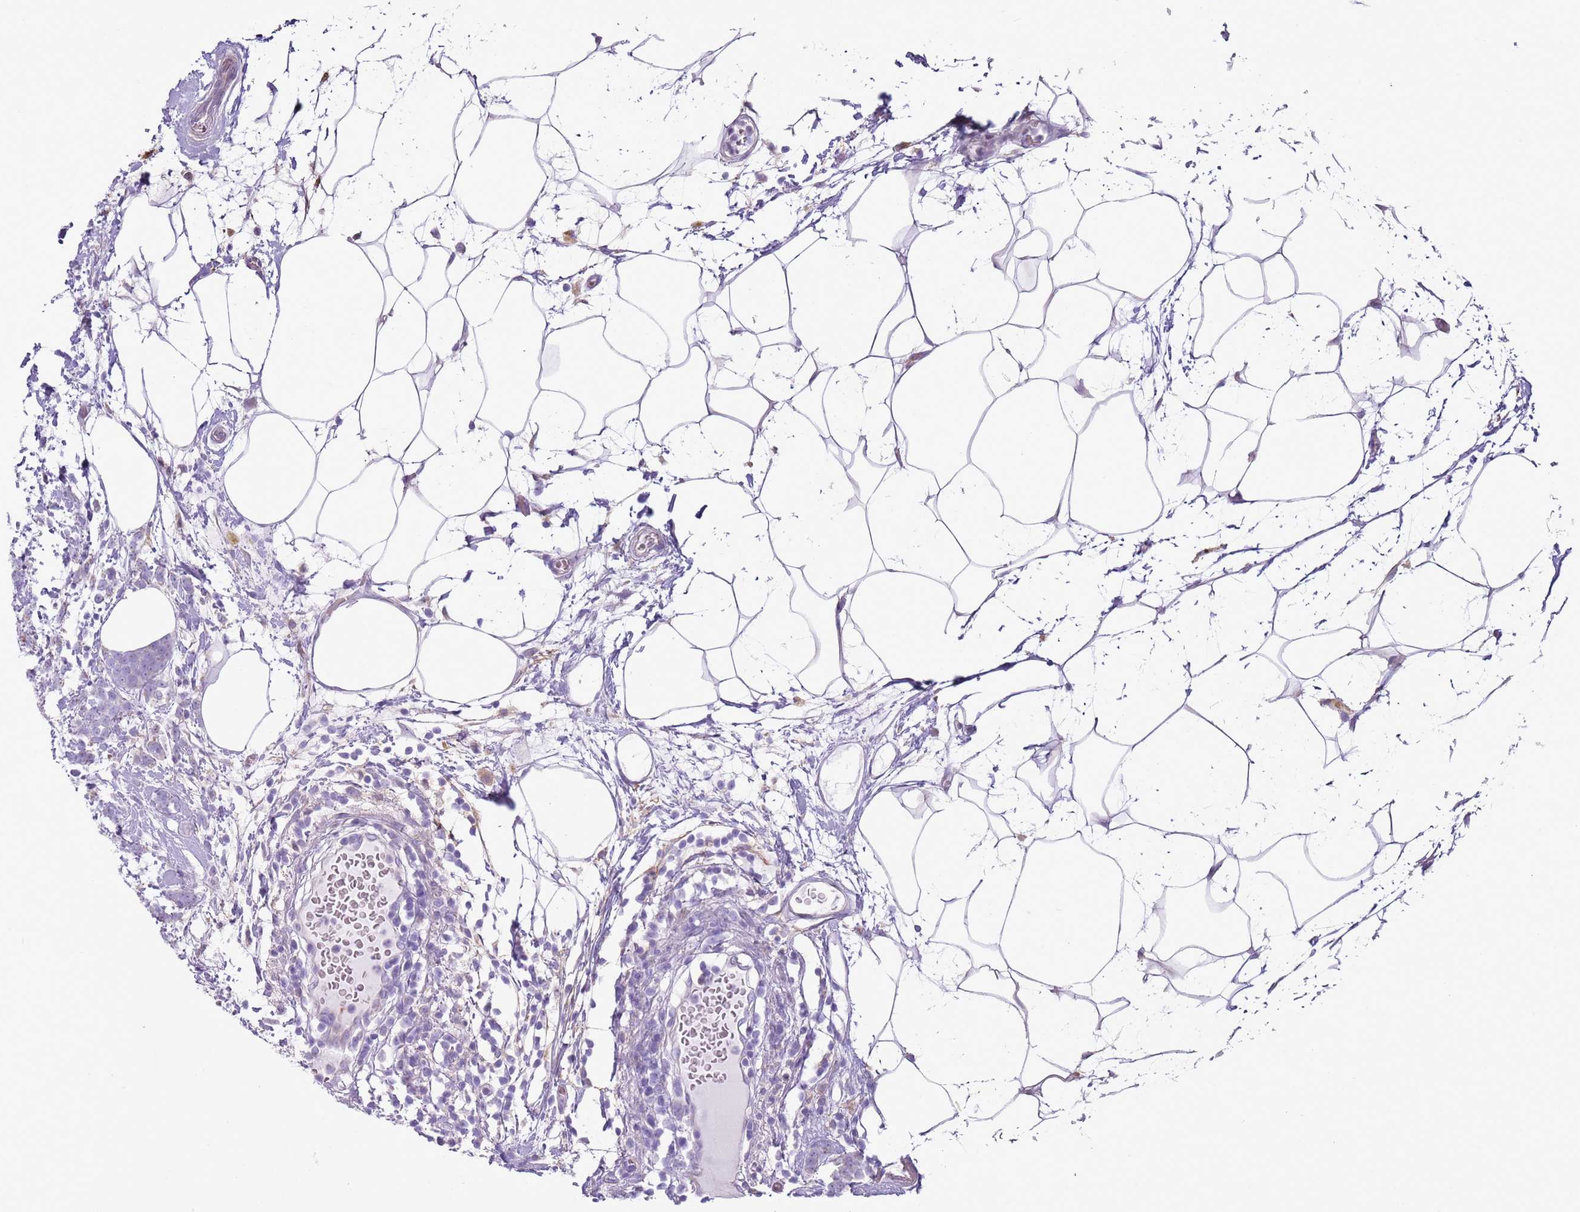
{"staining": {"intensity": "negative", "quantity": "none", "location": "none"}, "tissue": "breast cancer", "cell_type": "Tumor cells", "image_type": "cancer", "snomed": [{"axis": "morphology", "description": "Lobular carcinoma"}, {"axis": "topography", "description": "Breast"}], "caption": "DAB immunohistochemical staining of human lobular carcinoma (breast) reveals no significant expression in tumor cells.", "gene": "OAF", "patient": {"sex": "female", "age": 58}}